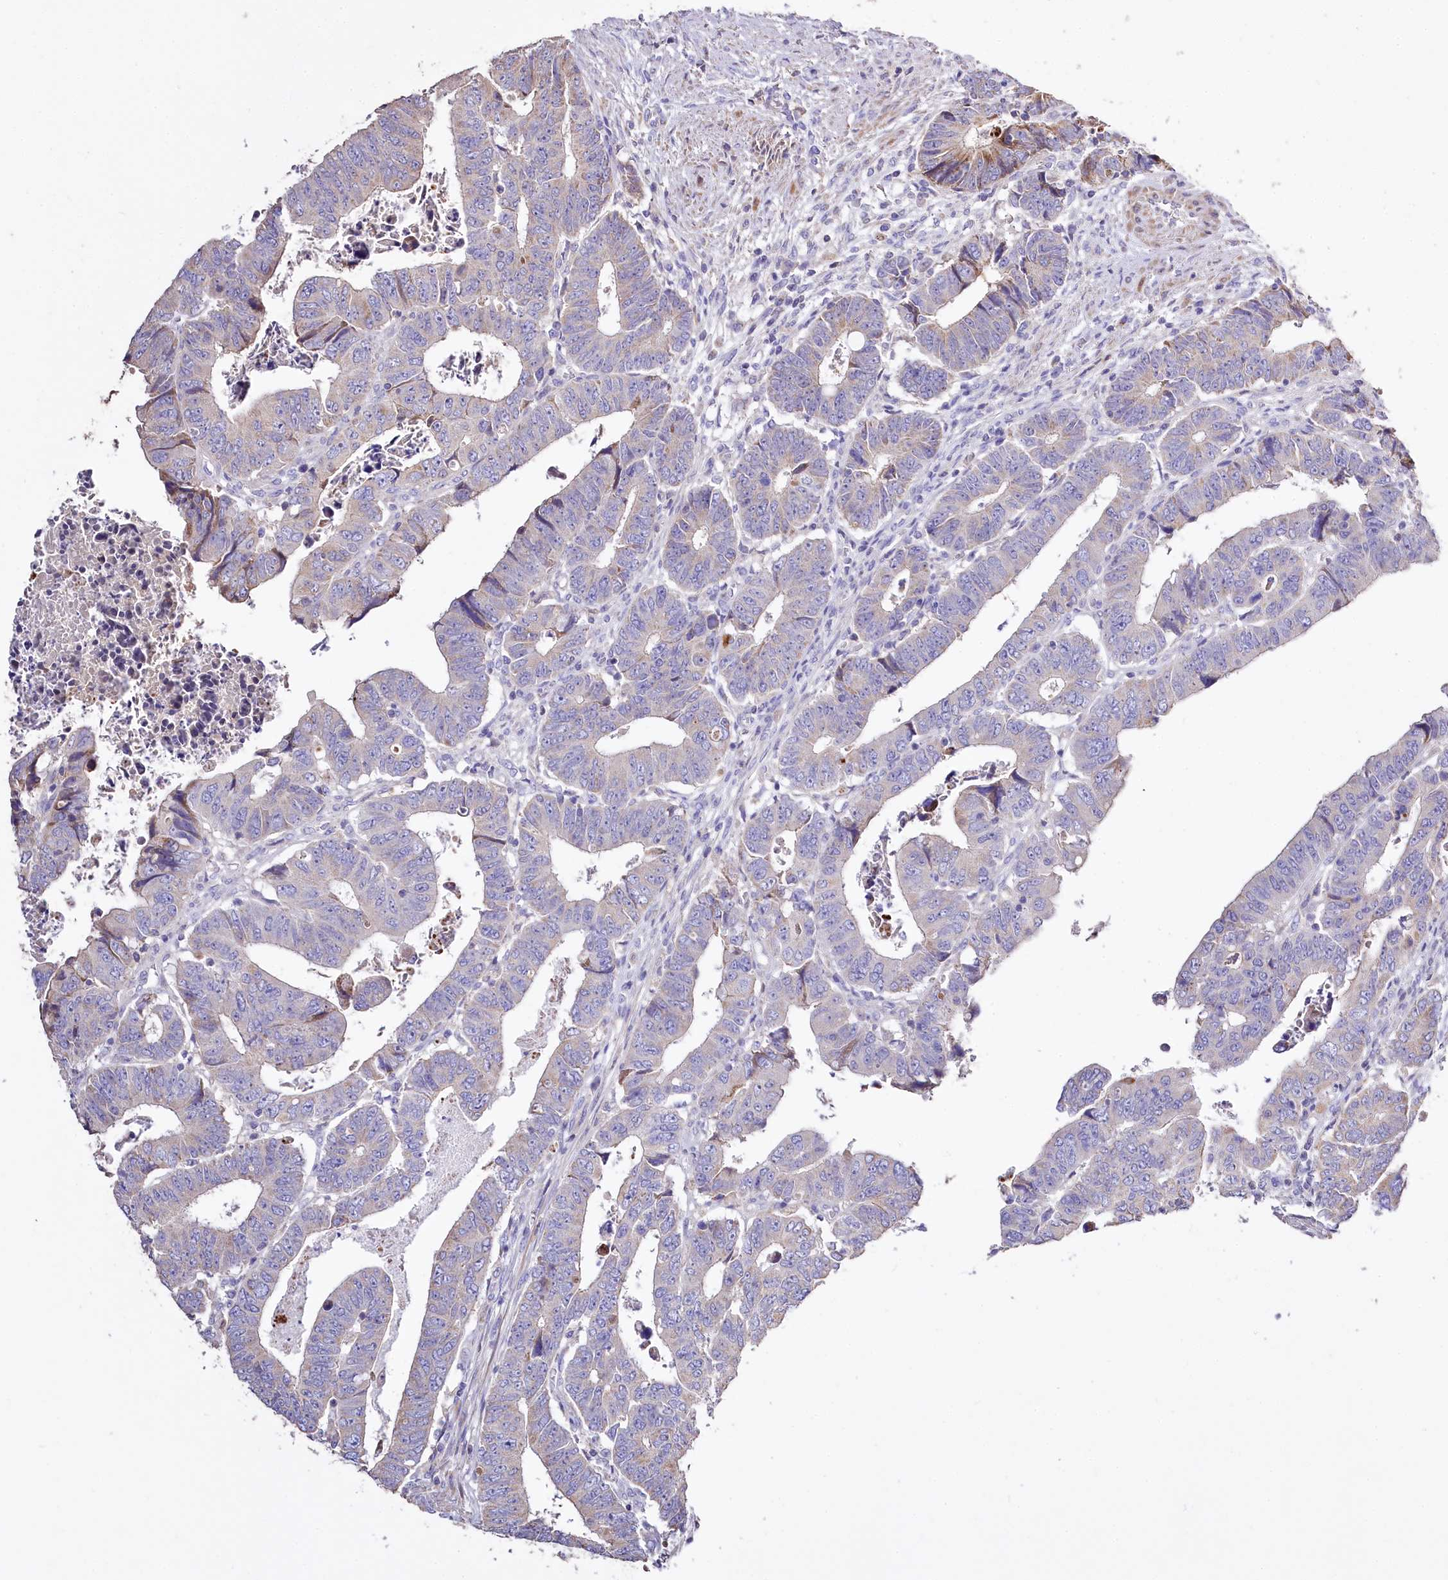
{"staining": {"intensity": "weak", "quantity": "<25%", "location": "cytoplasmic/membranous"}, "tissue": "colorectal cancer", "cell_type": "Tumor cells", "image_type": "cancer", "snomed": [{"axis": "morphology", "description": "Normal tissue, NOS"}, {"axis": "morphology", "description": "Adenocarcinoma, NOS"}, {"axis": "topography", "description": "Rectum"}], "caption": "IHC photomicrograph of colorectal cancer (adenocarcinoma) stained for a protein (brown), which exhibits no expression in tumor cells. The staining was performed using DAB to visualize the protein expression in brown, while the nuclei were stained in blue with hematoxylin (Magnification: 20x).", "gene": "PTER", "patient": {"sex": "female", "age": 65}}